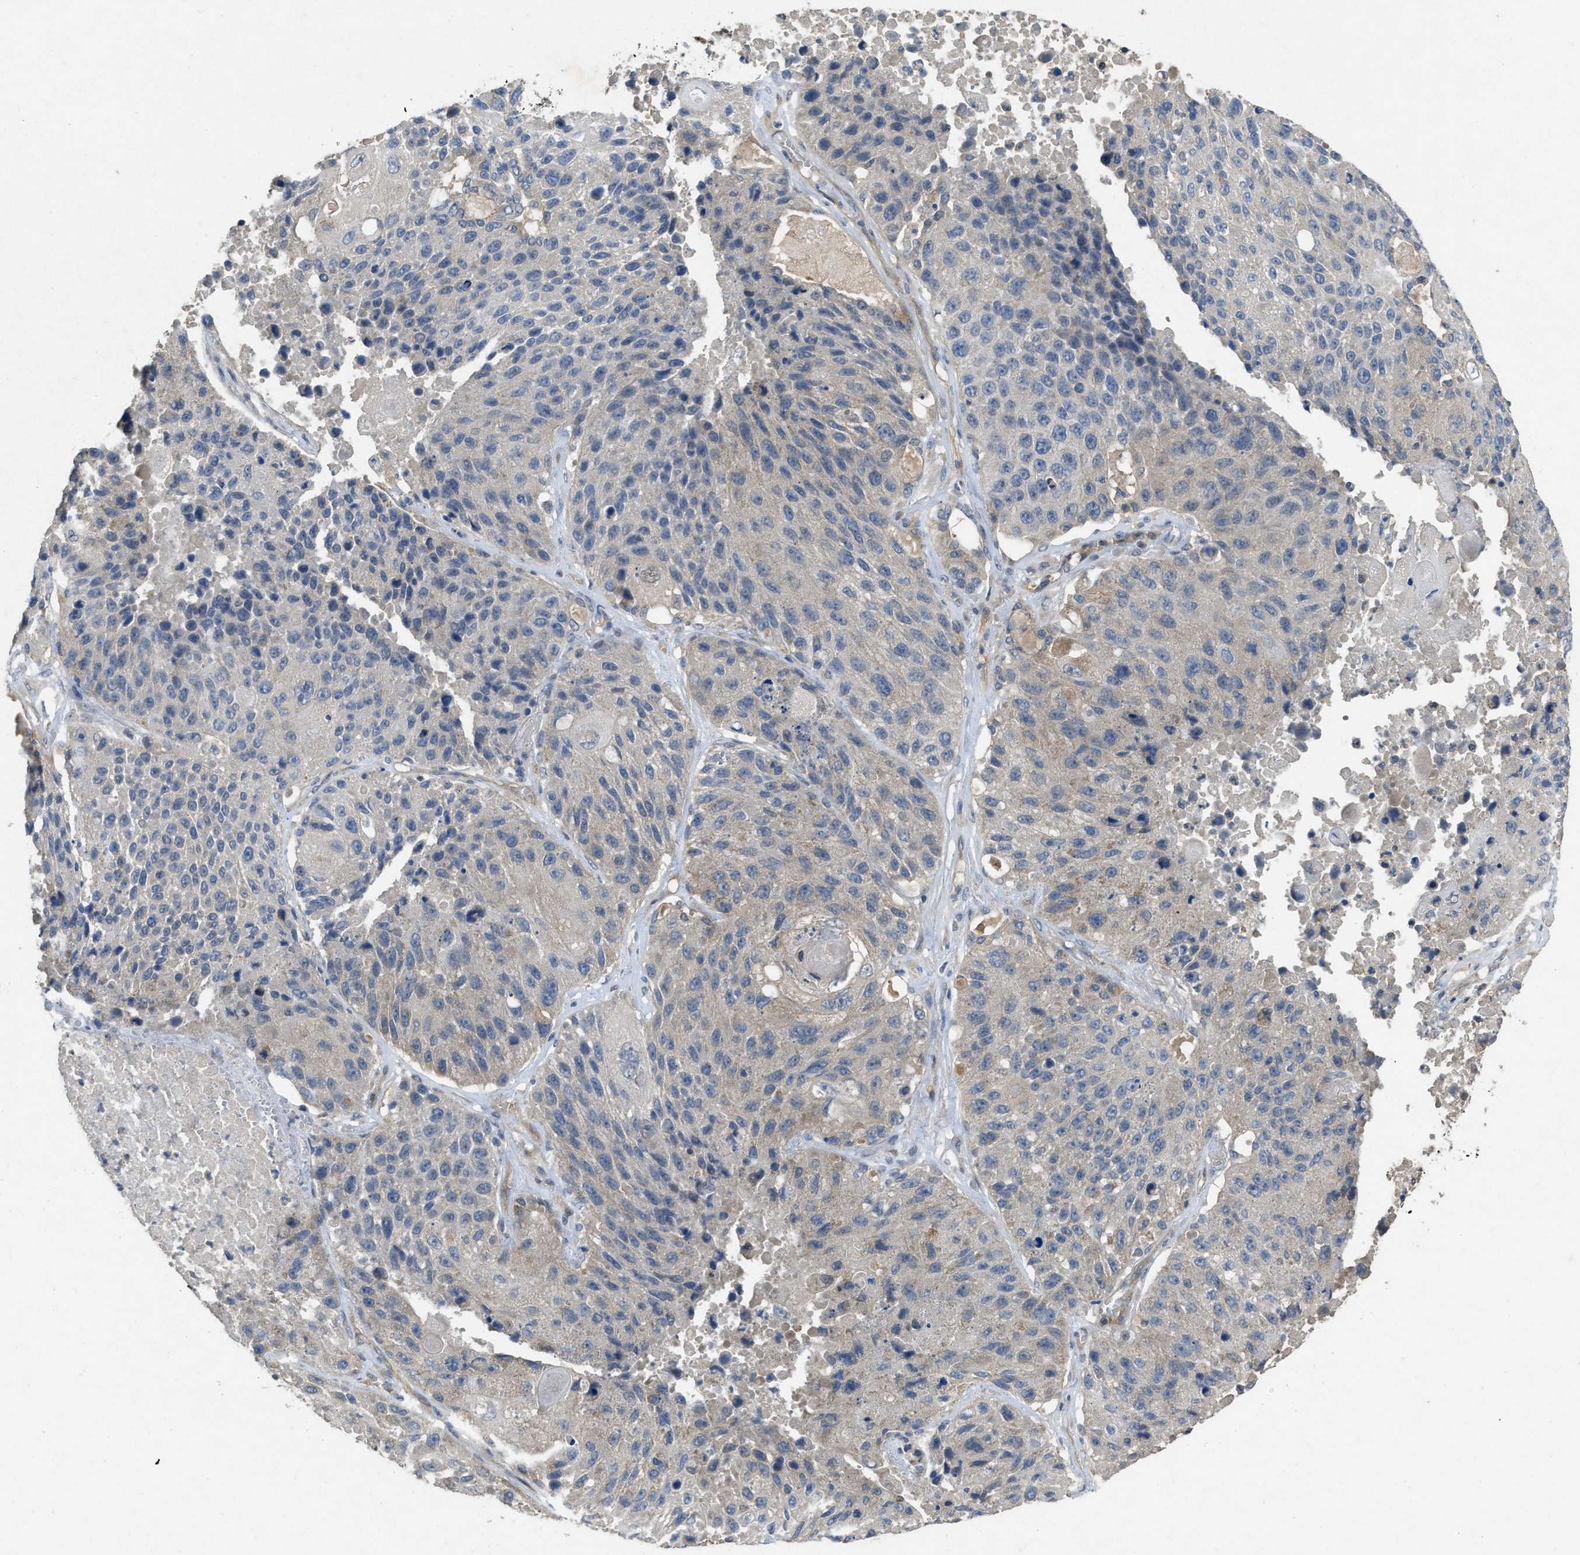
{"staining": {"intensity": "negative", "quantity": "none", "location": "none"}, "tissue": "lung cancer", "cell_type": "Tumor cells", "image_type": "cancer", "snomed": [{"axis": "morphology", "description": "Squamous cell carcinoma, NOS"}, {"axis": "topography", "description": "Lung"}], "caption": "Histopathology image shows no significant protein staining in tumor cells of lung cancer.", "gene": "PPP3CA", "patient": {"sex": "male", "age": 61}}